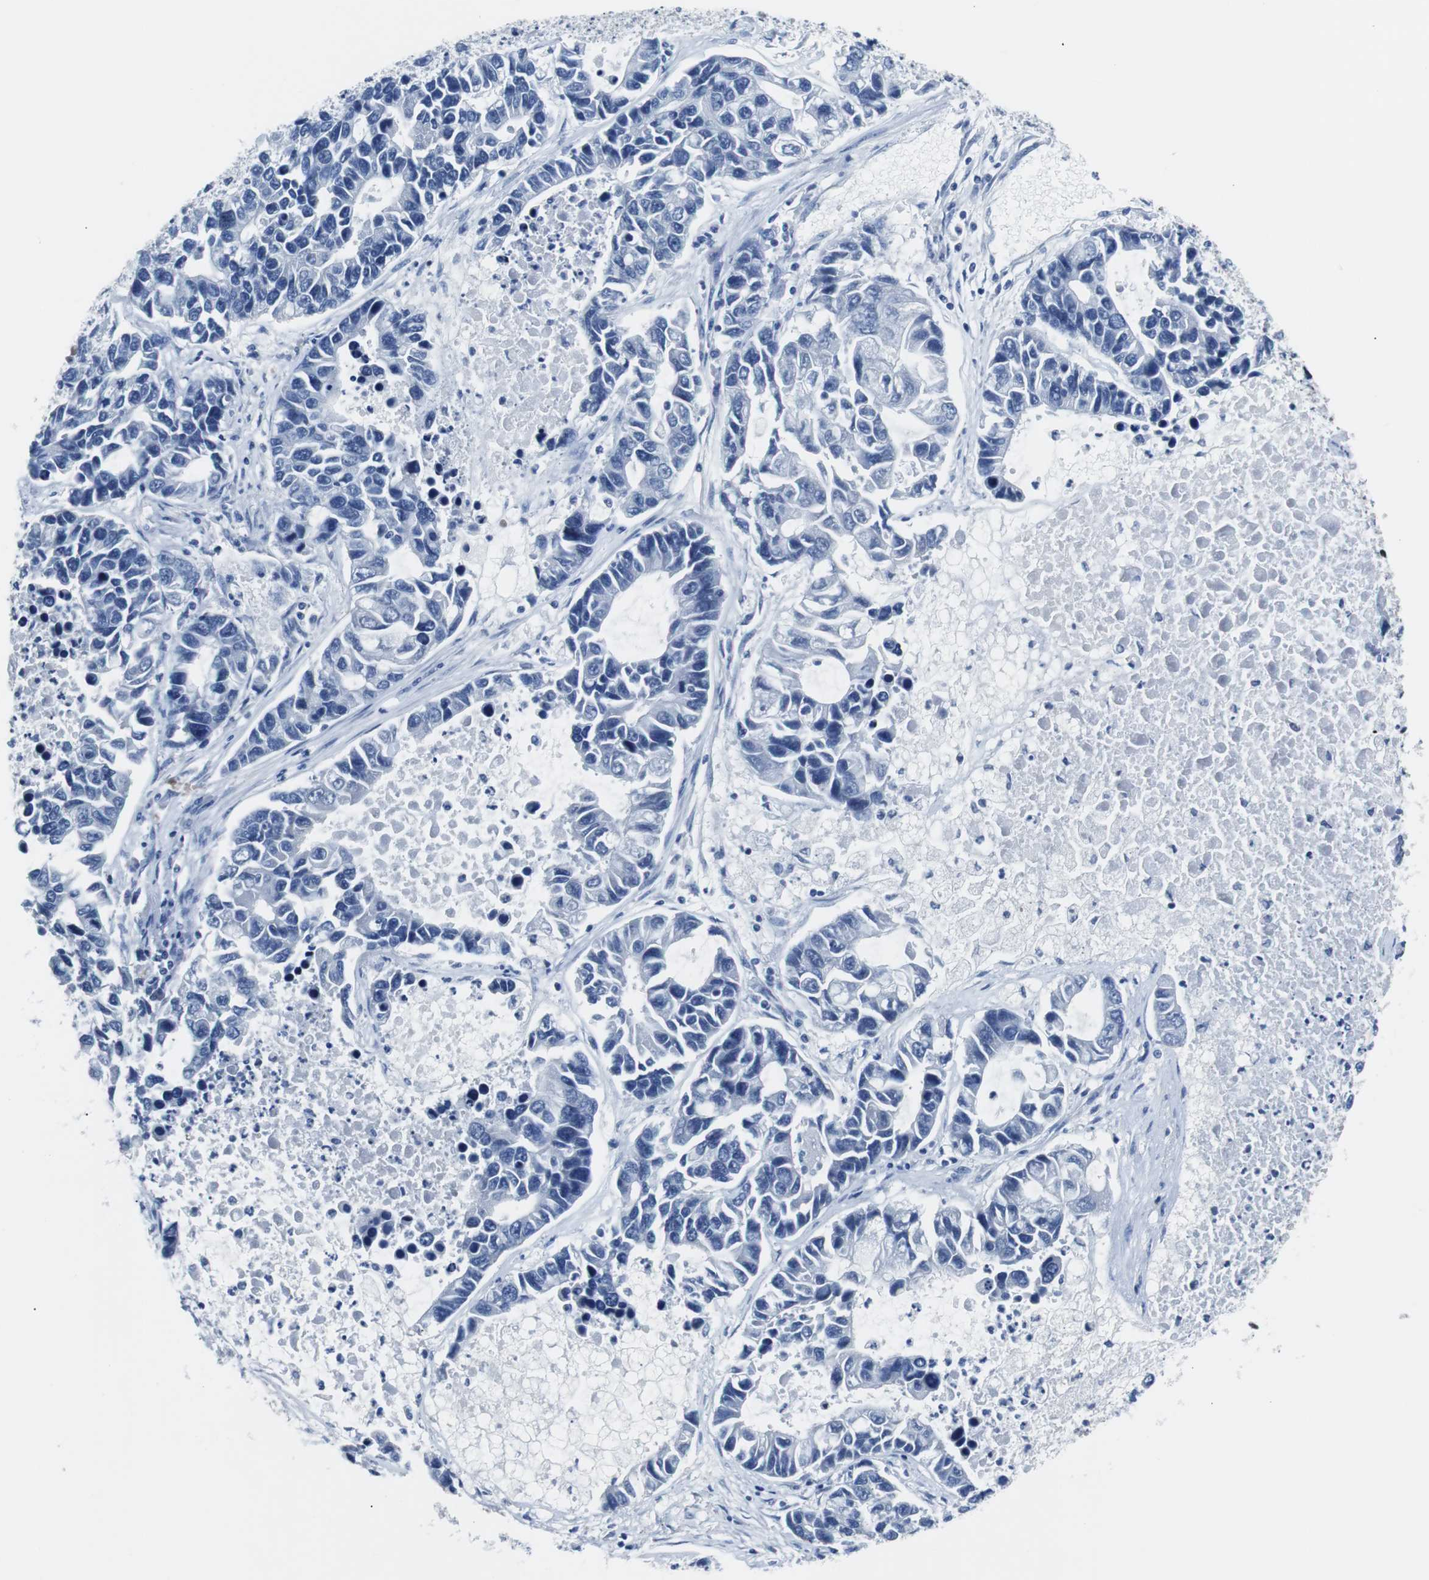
{"staining": {"intensity": "negative", "quantity": "none", "location": "none"}, "tissue": "lung cancer", "cell_type": "Tumor cells", "image_type": "cancer", "snomed": [{"axis": "morphology", "description": "Adenocarcinoma, NOS"}, {"axis": "topography", "description": "Lung"}], "caption": "Tumor cells show no significant staining in lung cancer (adenocarcinoma). Brightfield microscopy of immunohistochemistry (IHC) stained with DAB (brown) and hematoxylin (blue), captured at high magnification.", "gene": "JUN", "patient": {"sex": "female", "age": 51}}